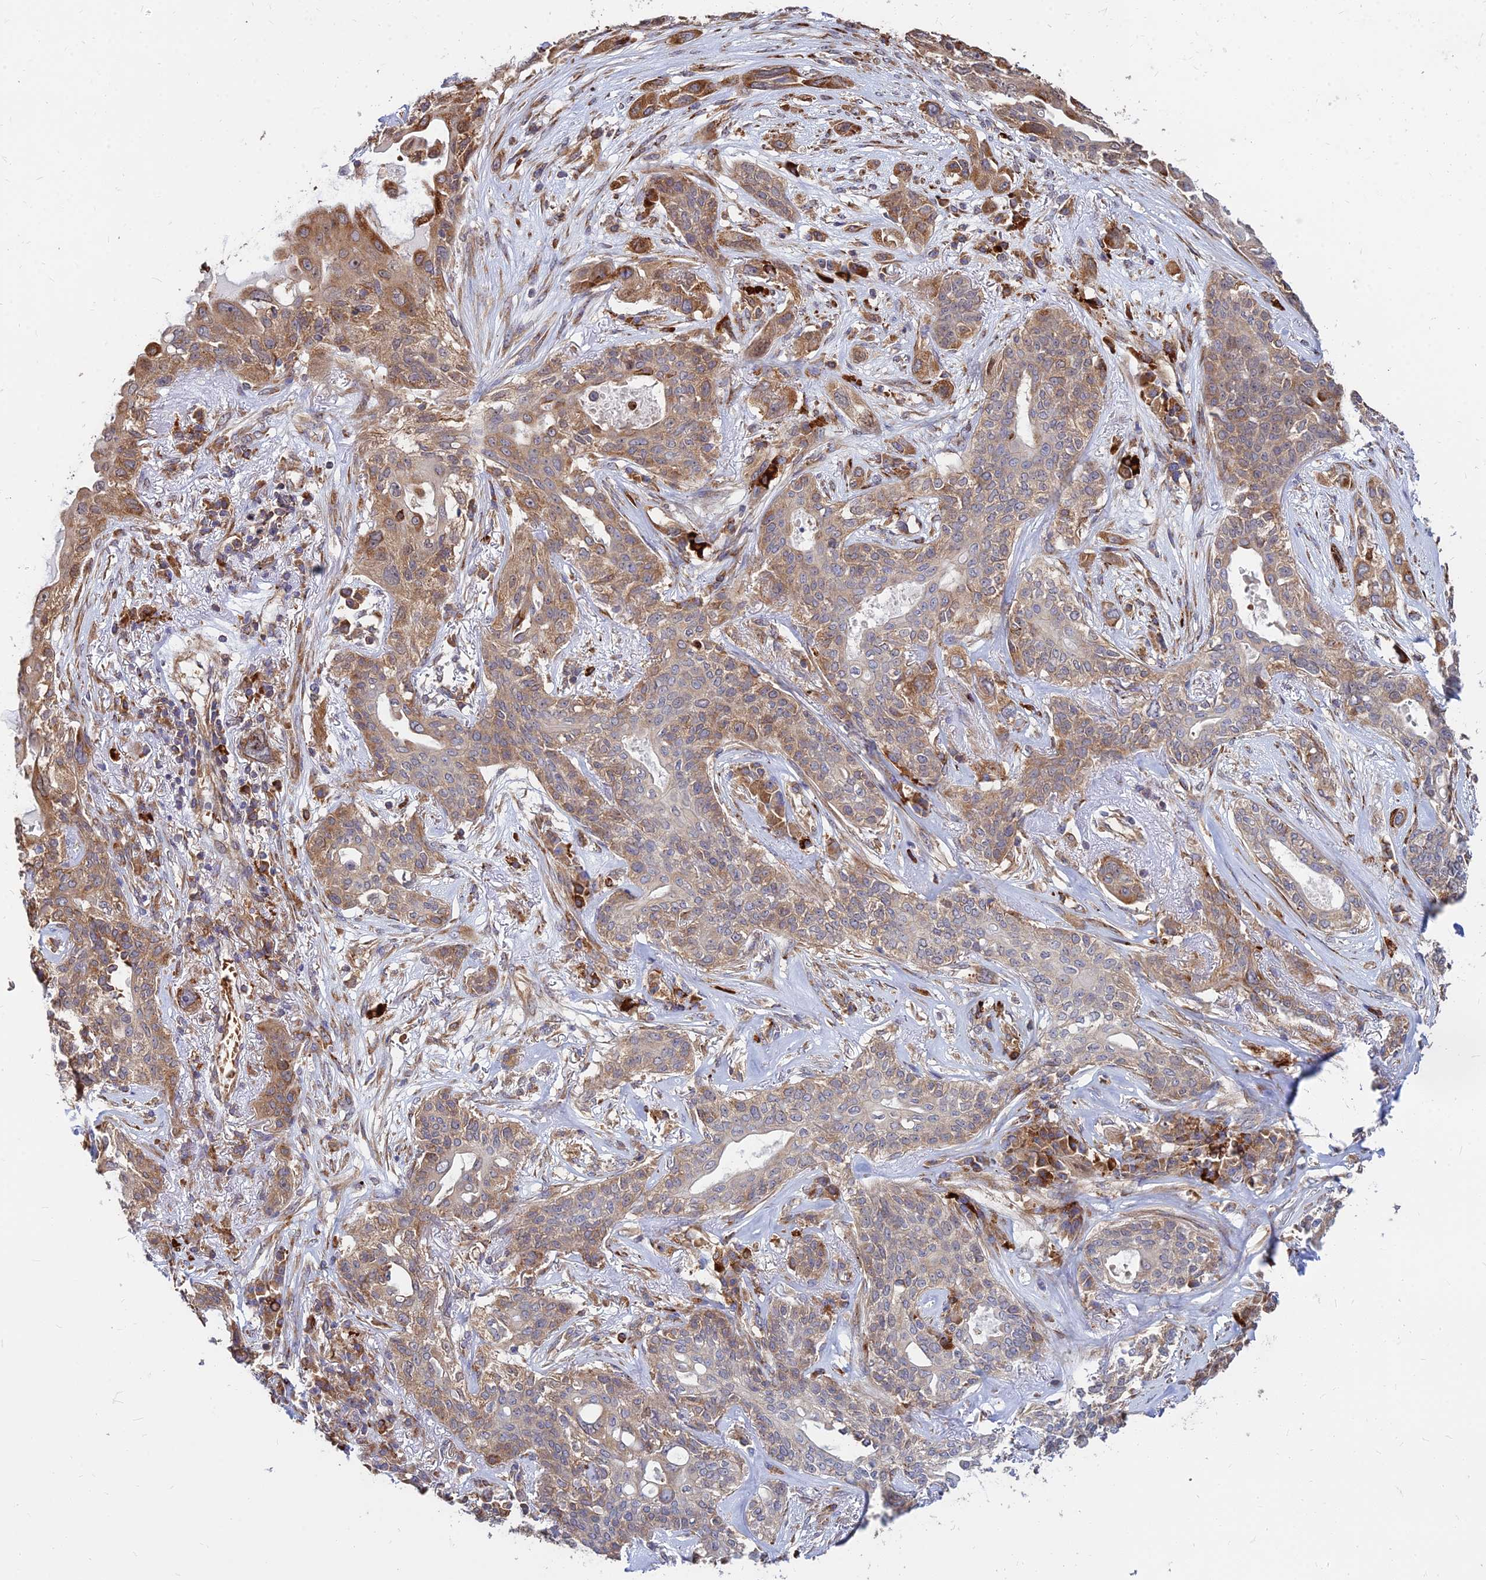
{"staining": {"intensity": "moderate", "quantity": ">75%", "location": "cytoplasmic/membranous"}, "tissue": "lung cancer", "cell_type": "Tumor cells", "image_type": "cancer", "snomed": [{"axis": "morphology", "description": "Squamous cell carcinoma, NOS"}, {"axis": "topography", "description": "Lung"}], "caption": "Protein staining by immunohistochemistry displays moderate cytoplasmic/membranous expression in about >75% of tumor cells in lung cancer (squamous cell carcinoma). Nuclei are stained in blue.", "gene": "CCT6B", "patient": {"sex": "female", "age": 70}}